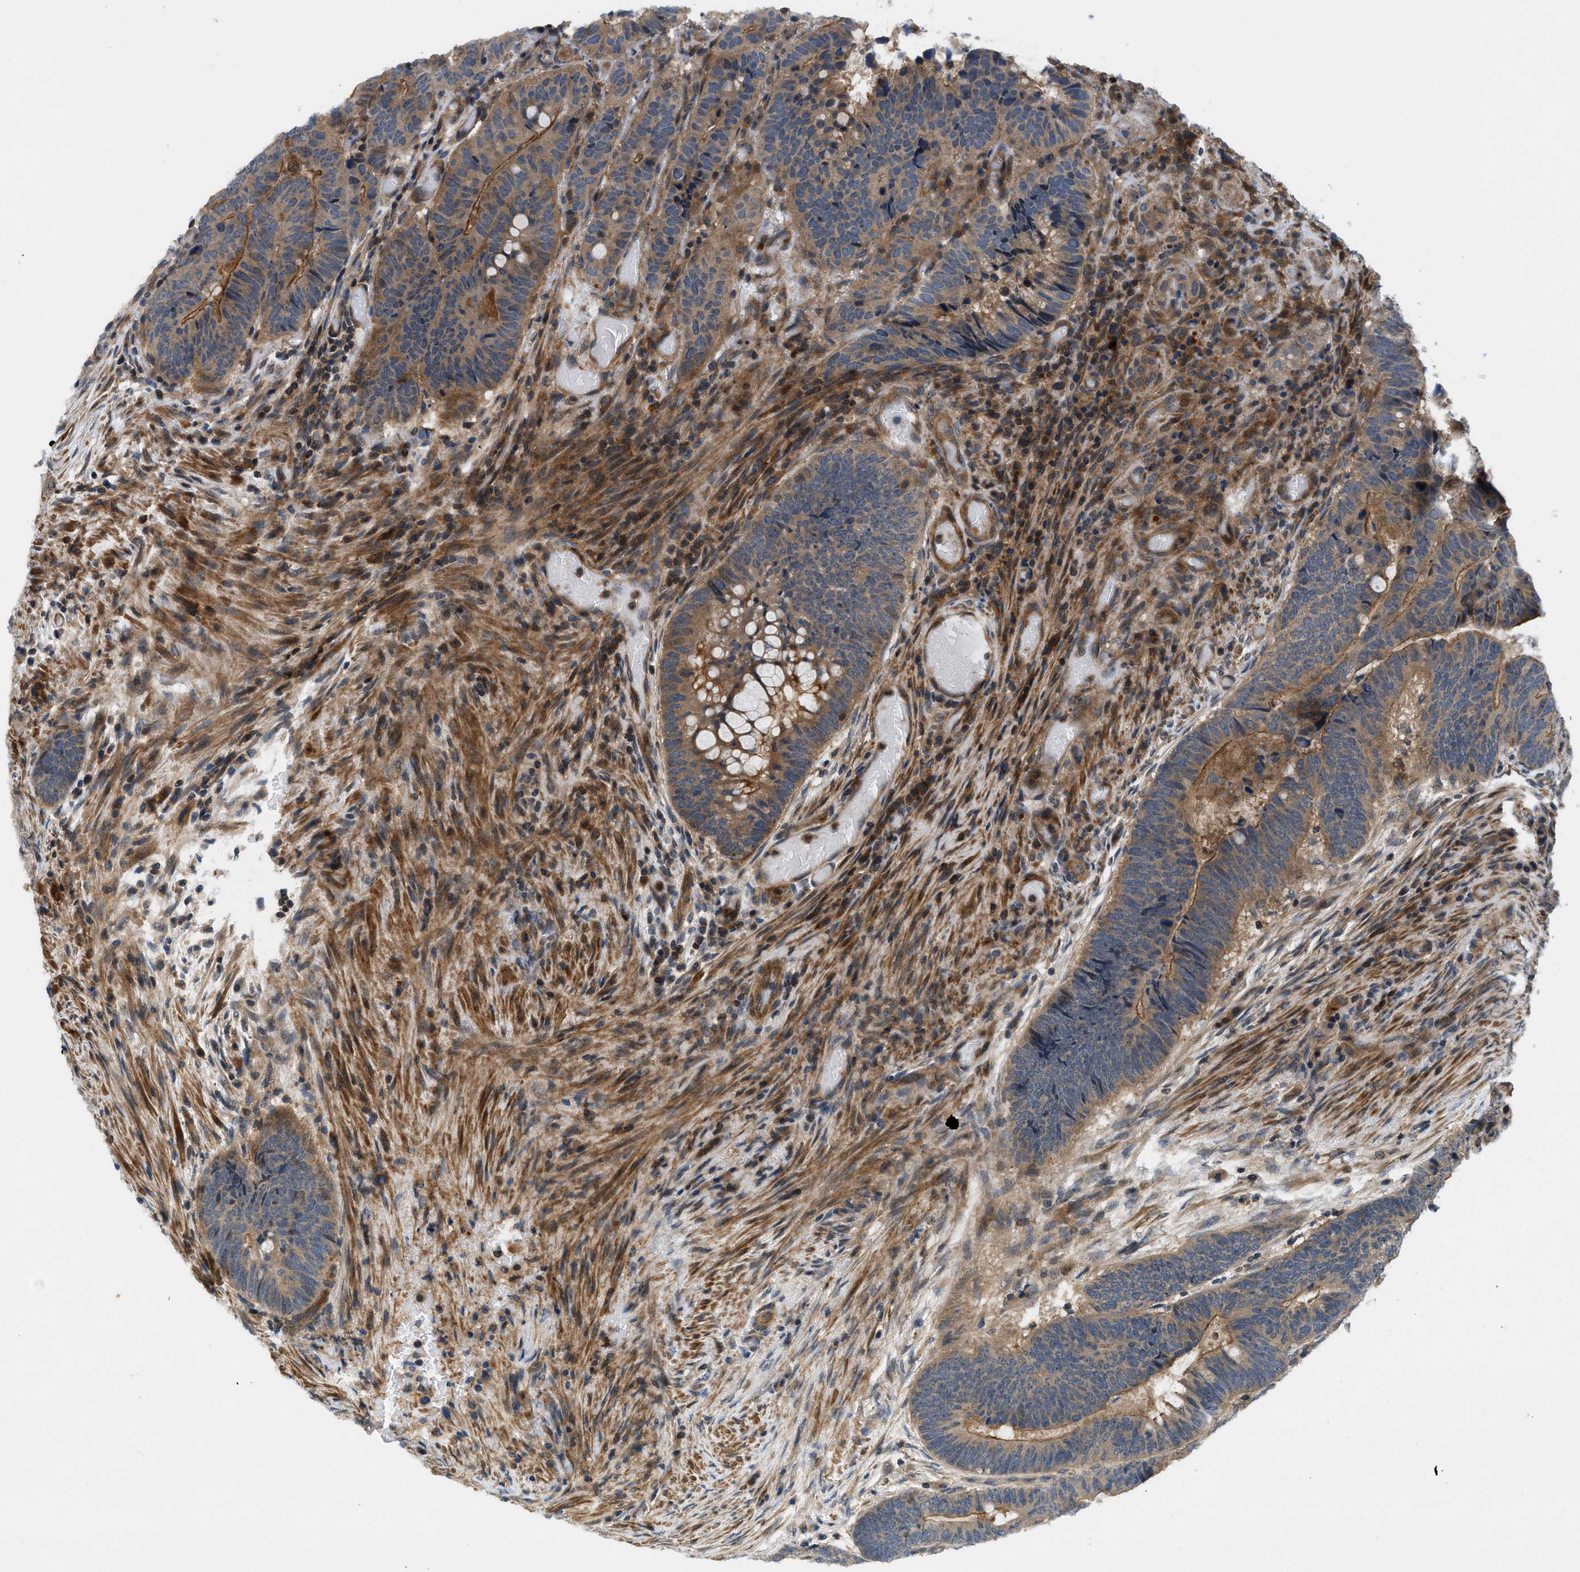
{"staining": {"intensity": "moderate", "quantity": ">75%", "location": "cytoplasmic/membranous"}, "tissue": "colorectal cancer", "cell_type": "Tumor cells", "image_type": "cancer", "snomed": [{"axis": "morphology", "description": "Normal tissue, NOS"}, {"axis": "morphology", "description": "Adenocarcinoma, NOS"}, {"axis": "topography", "description": "Rectum"}], "caption": "A micrograph of human colorectal adenocarcinoma stained for a protein demonstrates moderate cytoplasmic/membranous brown staining in tumor cells. Nuclei are stained in blue.", "gene": "GPR31", "patient": {"sex": "male", "age": 92}}